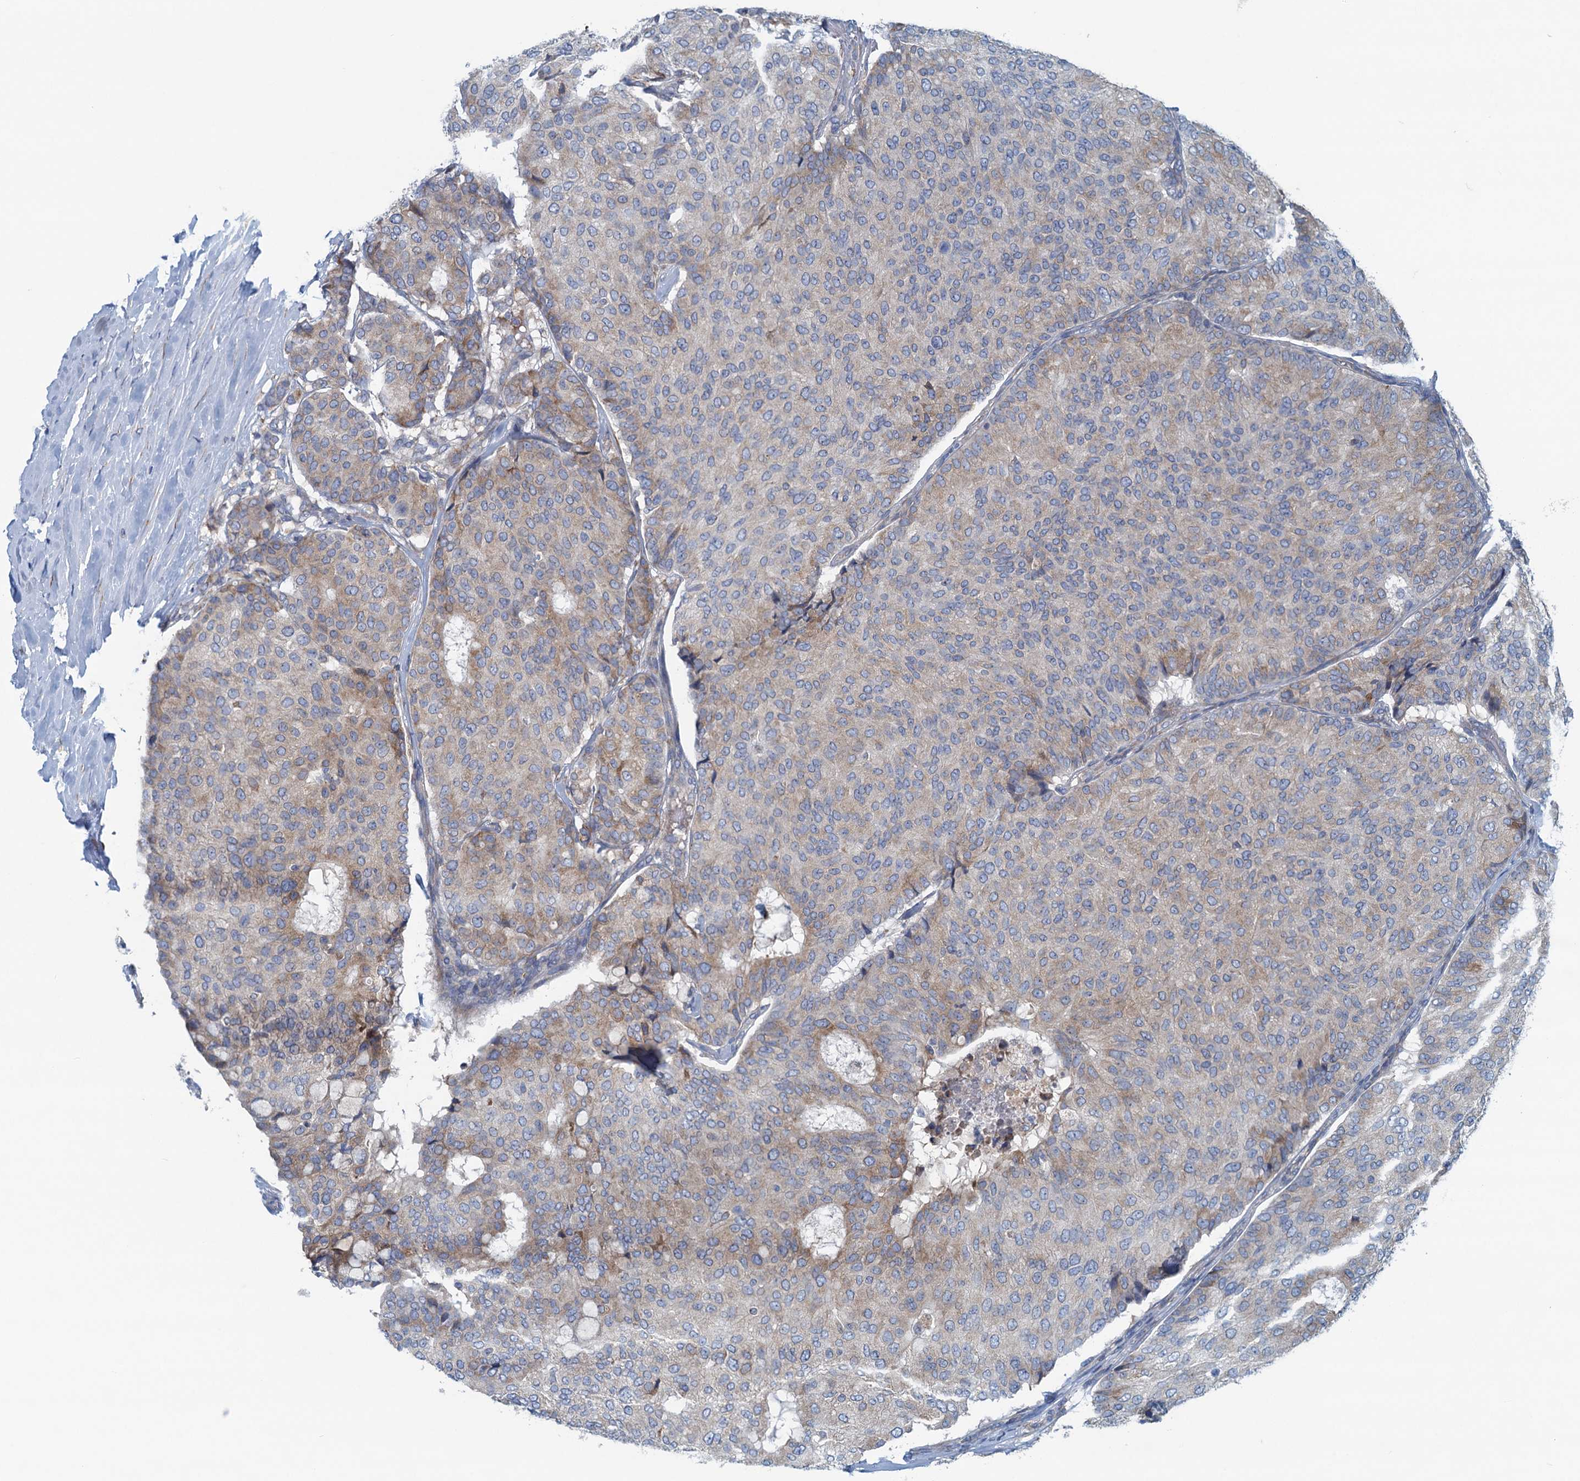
{"staining": {"intensity": "weak", "quantity": ">75%", "location": "cytoplasmic/membranous"}, "tissue": "breast cancer", "cell_type": "Tumor cells", "image_type": "cancer", "snomed": [{"axis": "morphology", "description": "Duct carcinoma"}, {"axis": "topography", "description": "Breast"}], "caption": "The photomicrograph reveals staining of breast cancer (intraductal carcinoma), revealing weak cytoplasmic/membranous protein staining (brown color) within tumor cells. (Brightfield microscopy of DAB IHC at high magnification).", "gene": "MYDGF", "patient": {"sex": "female", "age": 75}}